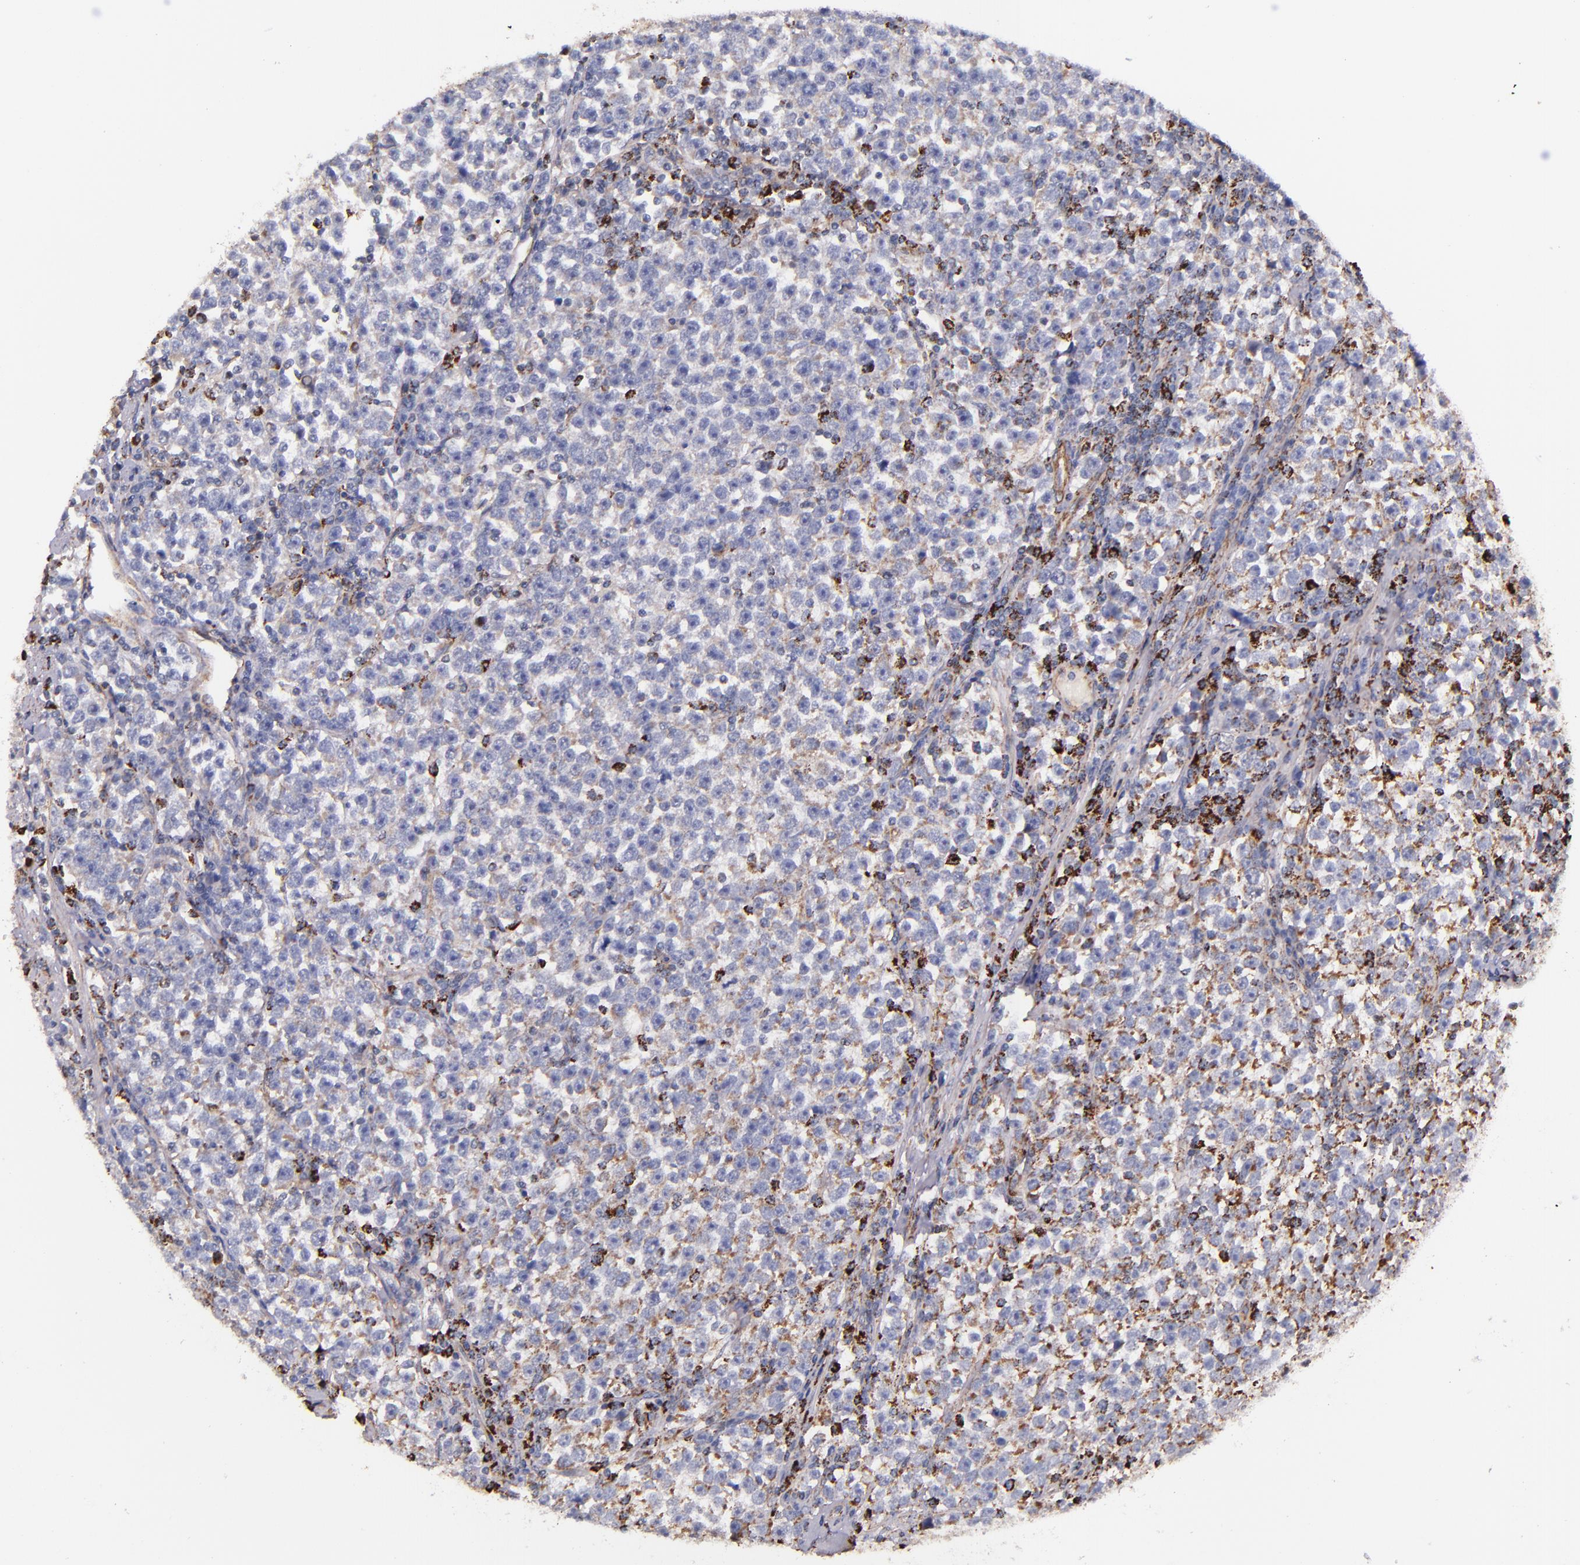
{"staining": {"intensity": "negative", "quantity": "none", "location": "none"}, "tissue": "testis cancer", "cell_type": "Tumor cells", "image_type": "cancer", "snomed": [{"axis": "morphology", "description": "Seminoma, NOS"}, {"axis": "topography", "description": "Testis"}], "caption": "This is a image of IHC staining of testis cancer, which shows no staining in tumor cells.", "gene": "IDH3G", "patient": {"sex": "male", "age": 43}}